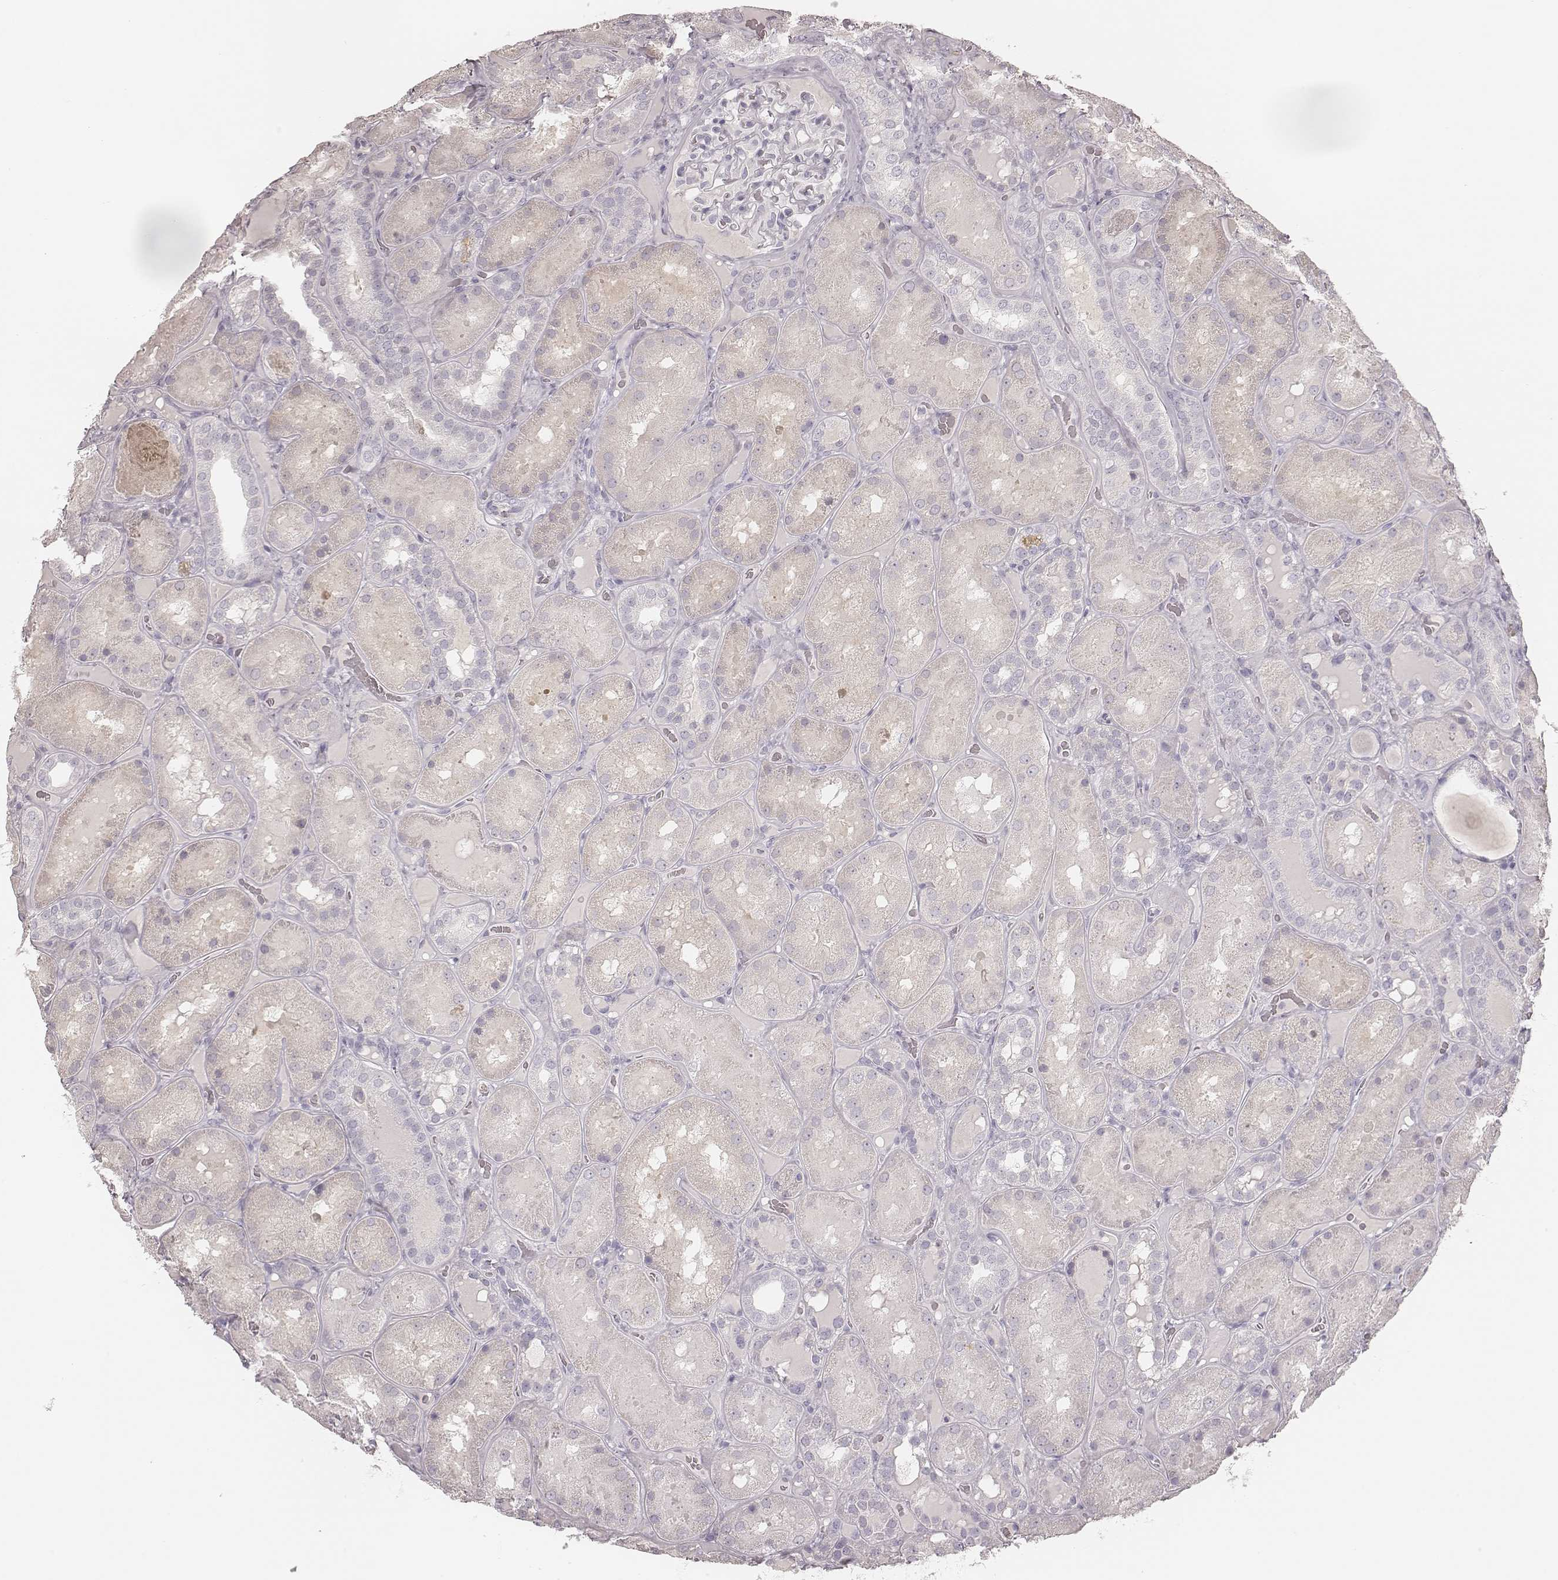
{"staining": {"intensity": "negative", "quantity": "none", "location": "none"}, "tissue": "kidney", "cell_type": "Cells in glomeruli", "image_type": "normal", "snomed": [{"axis": "morphology", "description": "Normal tissue, NOS"}, {"axis": "topography", "description": "Kidney"}], "caption": "High power microscopy image of an immunohistochemistry photomicrograph of normal kidney, revealing no significant staining in cells in glomeruli.", "gene": "KRT31", "patient": {"sex": "male", "age": 73}}